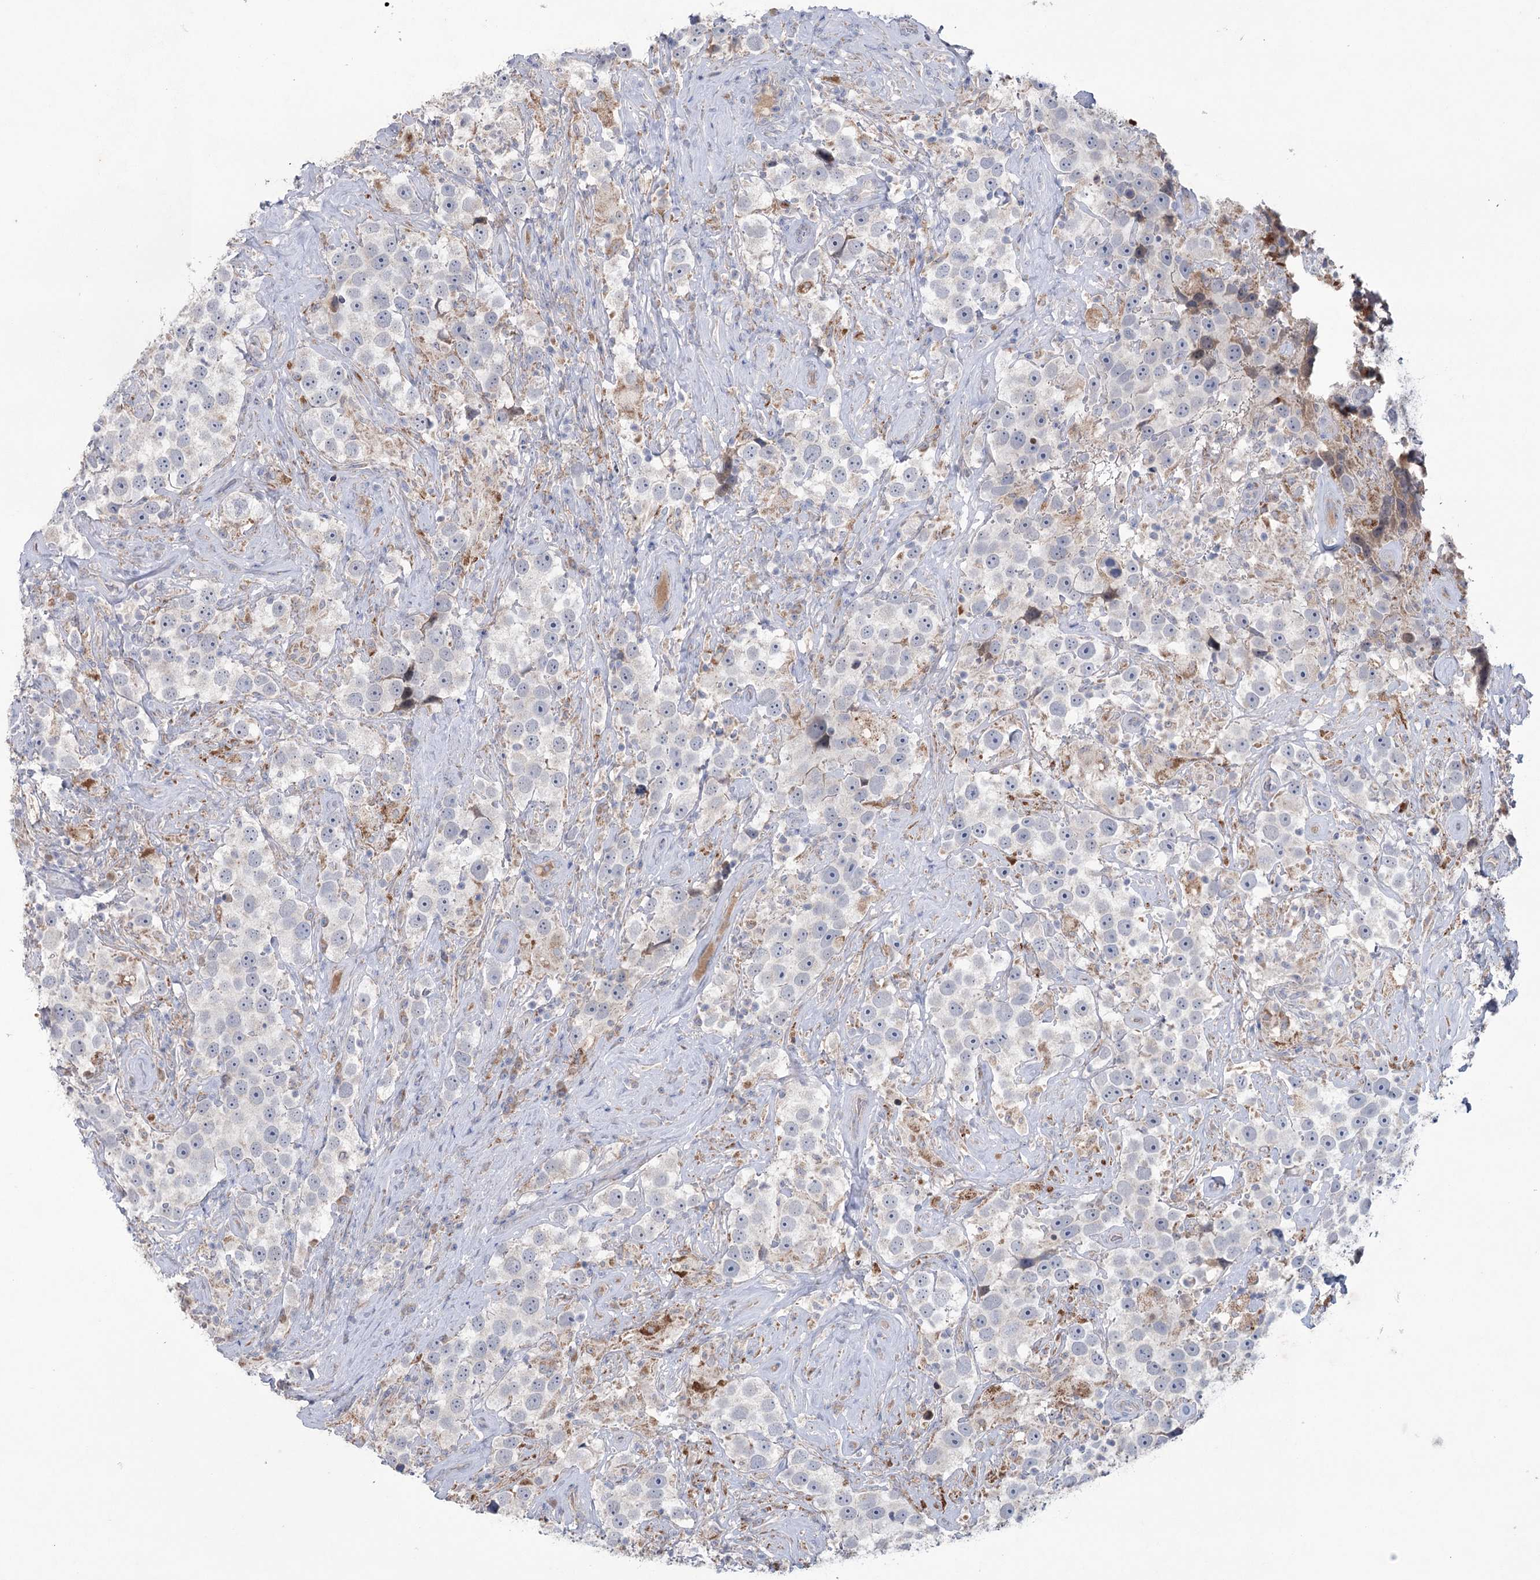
{"staining": {"intensity": "negative", "quantity": "none", "location": "none"}, "tissue": "testis cancer", "cell_type": "Tumor cells", "image_type": "cancer", "snomed": [{"axis": "morphology", "description": "Seminoma, NOS"}, {"axis": "topography", "description": "Testis"}], "caption": "A photomicrograph of testis seminoma stained for a protein exhibits no brown staining in tumor cells.", "gene": "MTCH2", "patient": {"sex": "male", "age": 49}}